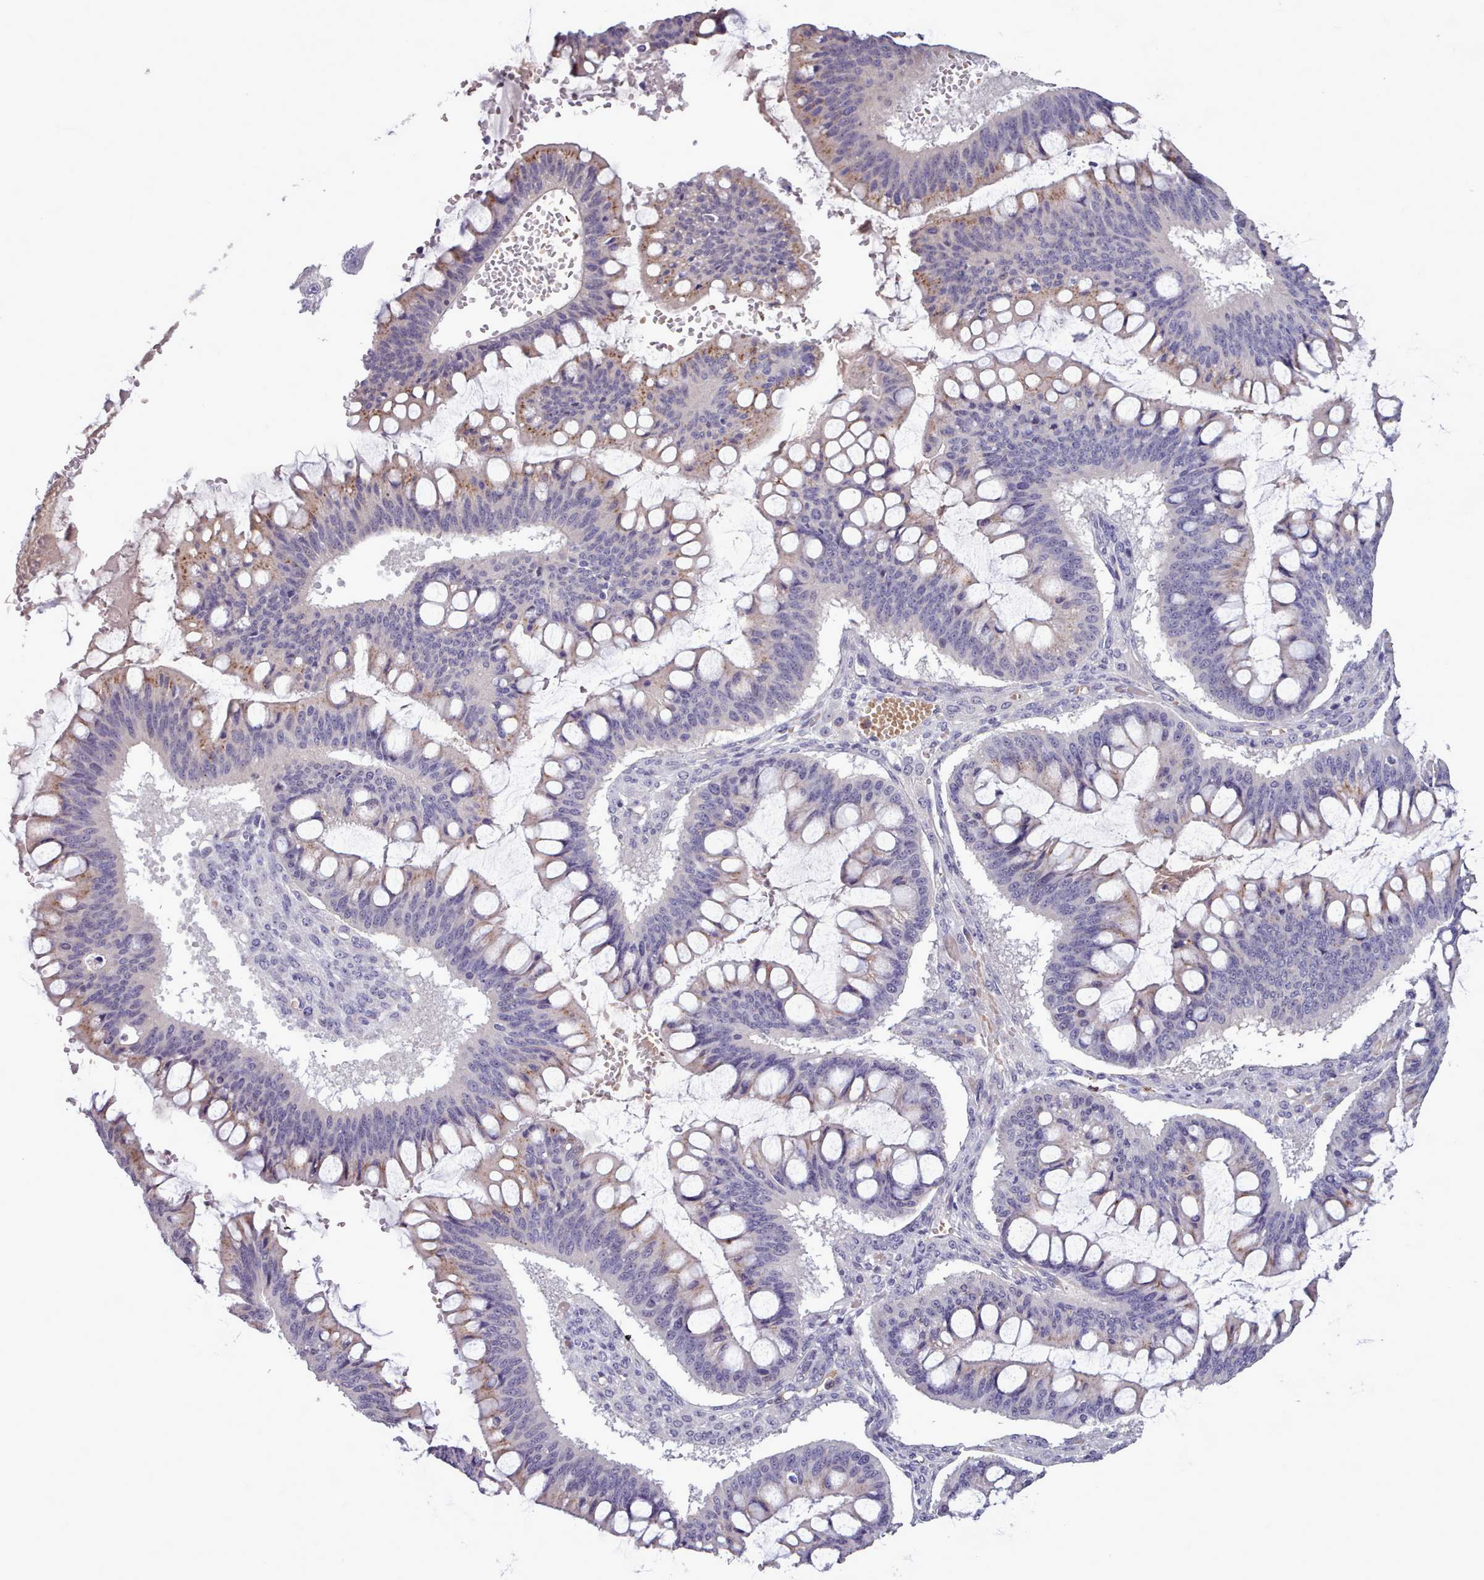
{"staining": {"intensity": "weak", "quantity": "25%-75%", "location": "cytoplasmic/membranous"}, "tissue": "ovarian cancer", "cell_type": "Tumor cells", "image_type": "cancer", "snomed": [{"axis": "morphology", "description": "Cystadenocarcinoma, mucinous, NOS"}, {"axis": "topography", "description": "Ovary"}], "caption": "Immunohistochemistry (IHC) (DAB) staining of human ovarian cancer reveals weak cytoplasmic/membranous protein staining in about 25%-75% of tumor cells.", "gene": "KCTD16", "patient": {"sex": "female", "age": 73}}